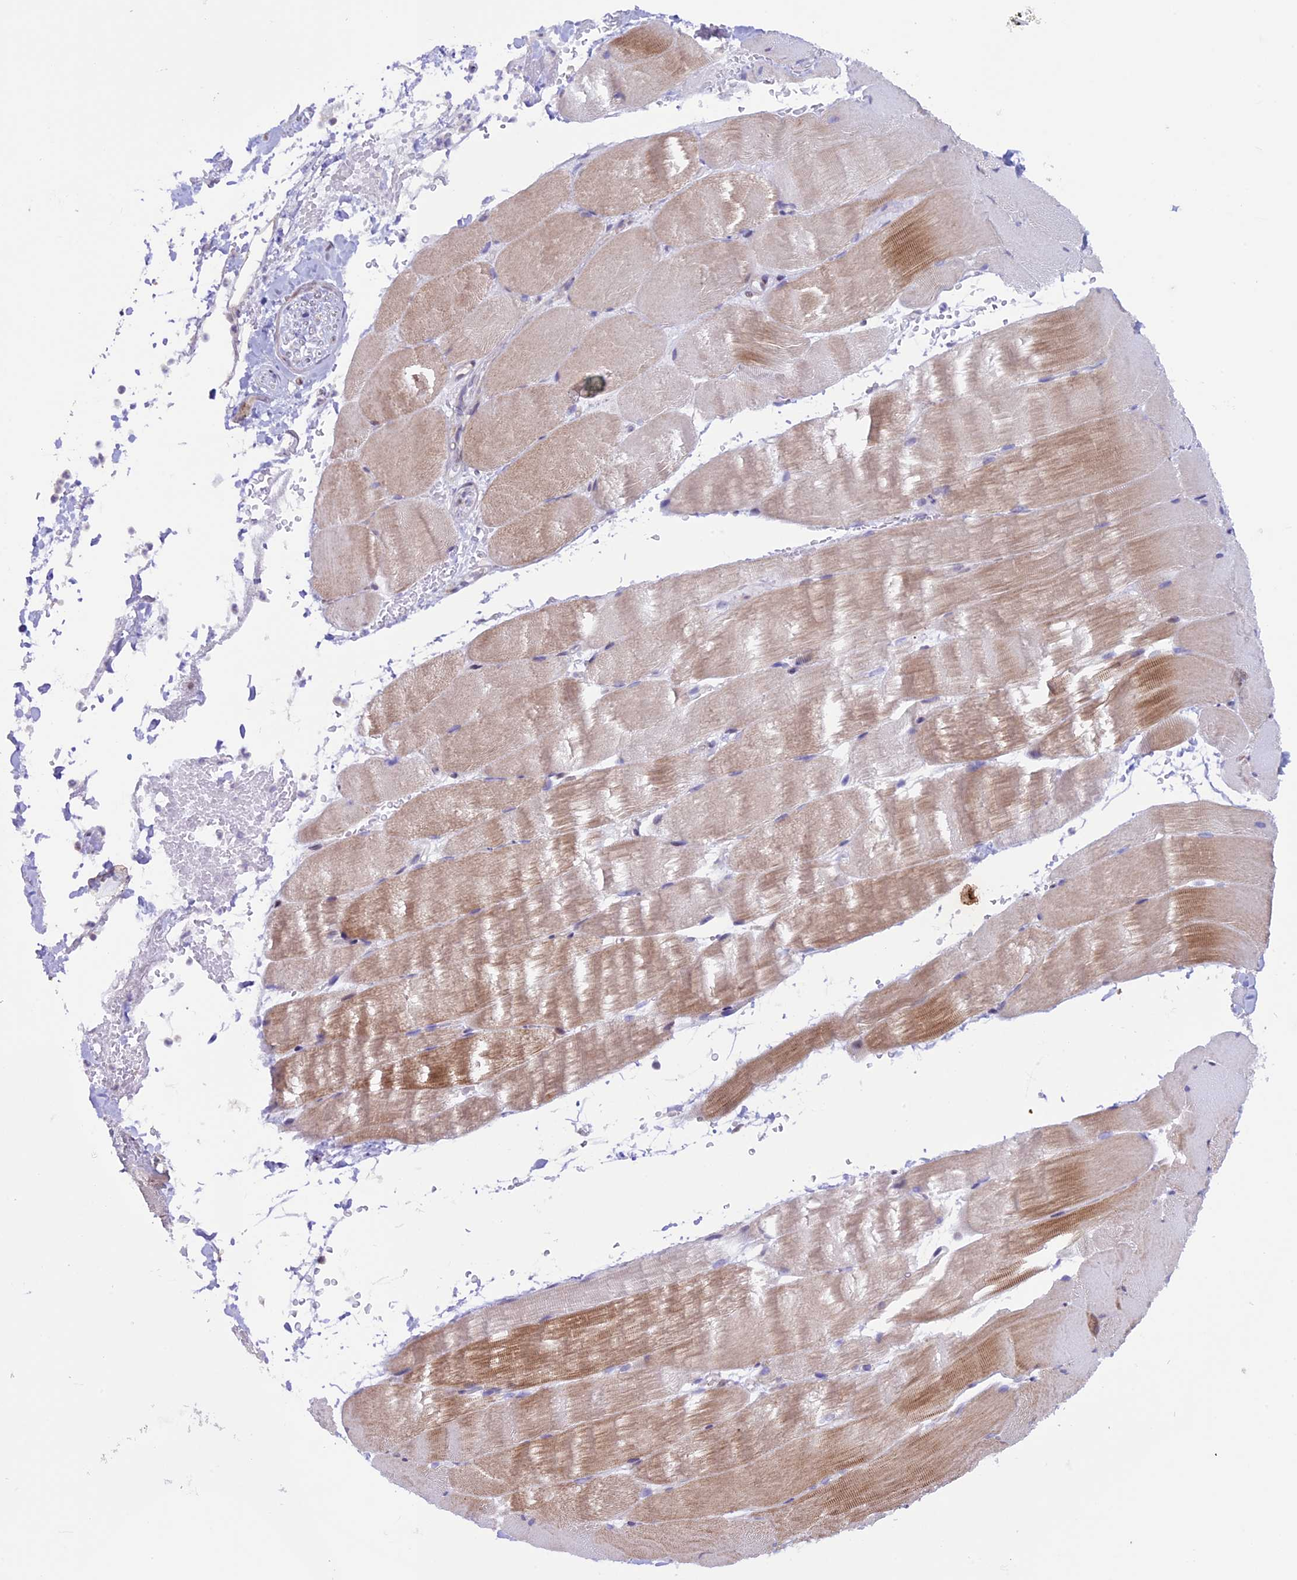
{"staining": {"intensity": "moderate", "quantity": "<25%", "location": "cytoplasmic/membranous"}, "tissue": "skeletal muscle", "cell_type": "Myocytes", "image_type": "normal", "snomed": [{"axis": "morphology", "description": "Normal tissue, NOS"}, {"axis": "topography", "description": "Skeletal muscle"}, {"axis": "topography", "description": "Parathyroid gland"}], "caption": "Protein staining displays moderate cytoplasmic/membranous positivity in approximately <25% of myocytes in benign skeletal muscle.", "gene": "TMEM171", "patient": {"sex": "female", "age": 37}}